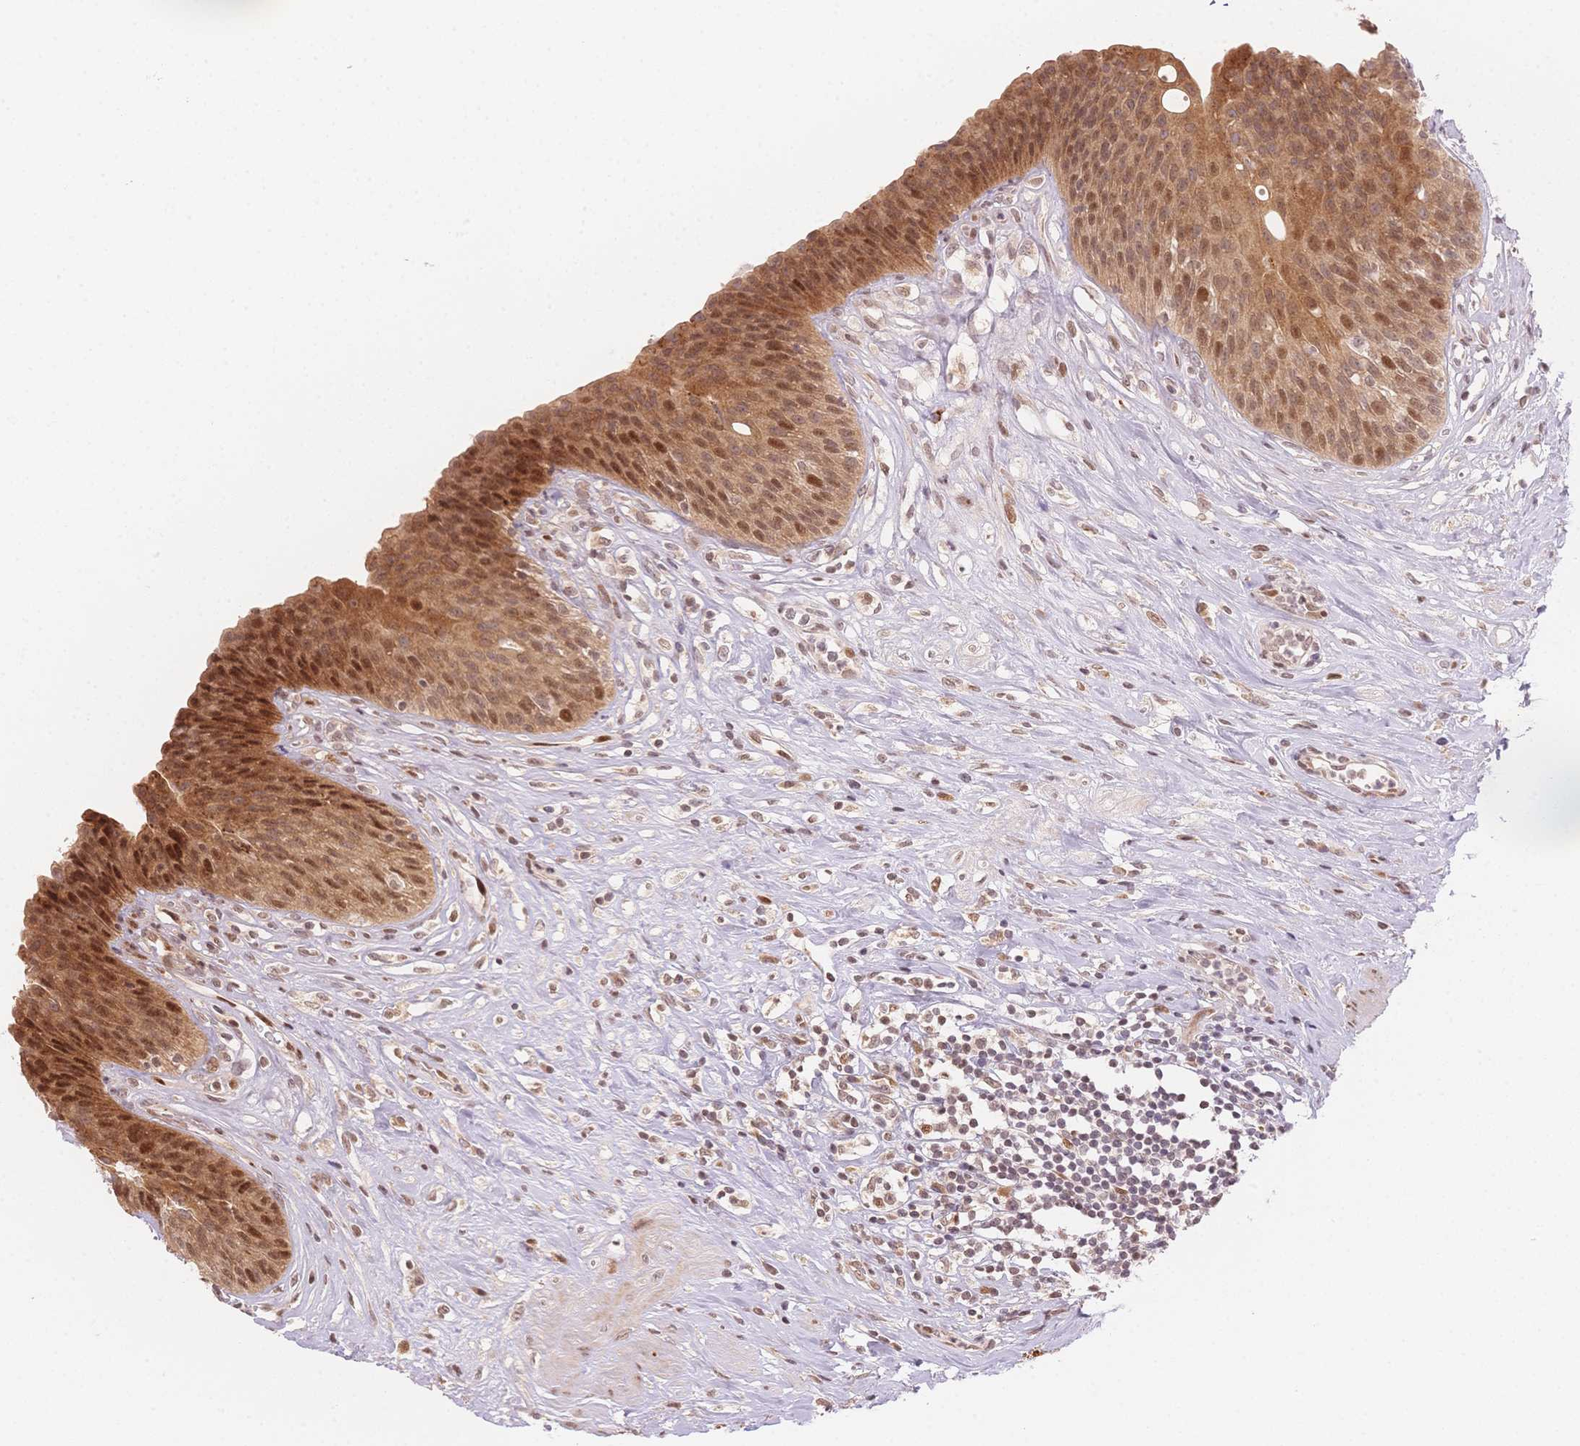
{"staining": {"intensity": "moderate", "quantity": ">75%", "location": "cytoplasmic/membranous,nuclear"}, "tissue": "urinary bladder", "cell_type": "Urothelial cells", "image_type": "normal", "snomed": [{"axis": "morphology", "description": "Normal tissue, NOS"}, {"axis": "topography", "description": "Urinary bladder"}], "caption": "Immunohistochemical staining of normal human urinary bladder exhibits >75% levels of moderate cytoplasmic/membranous,nuclear protein expression in about >75% of urothelial cells. (IHC, brightfield microscopy, high magnification).", "gene": "STK39", "patient": {"sex": "female", "age": 56}}